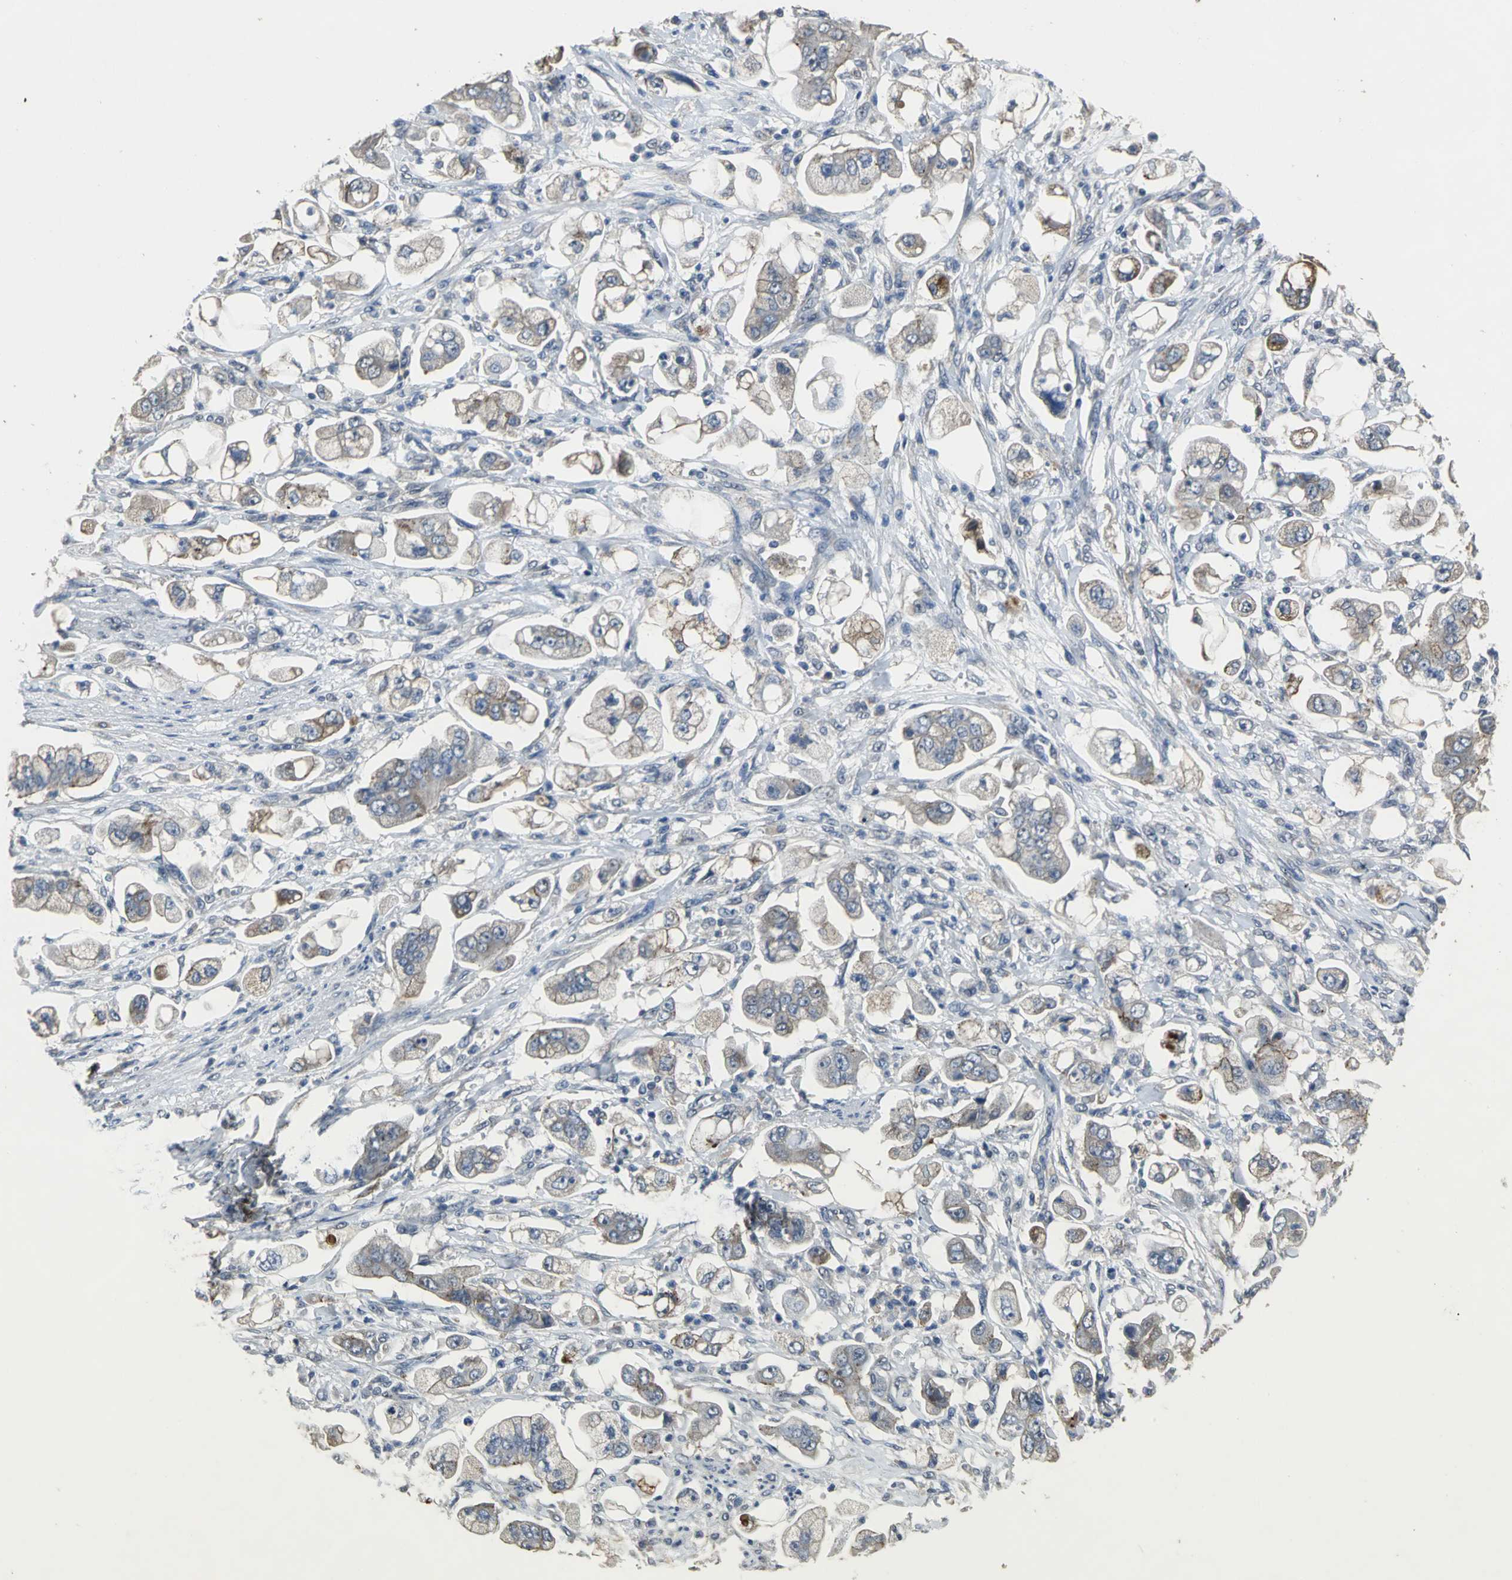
{"staining": {"intensity": "moderate", "quantity": ">75%", "location": "cytoplasmic/membranous"}, "tissue": "stomach cancer", "cell_type": "Tumor cells", "image_type": "cancer", "snomed": [{"axis": "morphology", "description": "Adenocarcinoma, NOS"}, {"axis": "topography", "description": "Stomach"}], "caption": "Immunohistochemical staining of stomach adenocarcinoma reveals medium levels of moderate cytoplasmic/membranous staining in approximately >75% of tumor cells.", "gene": "OCLN", "patient": {"sex": "male", "age": 62}}